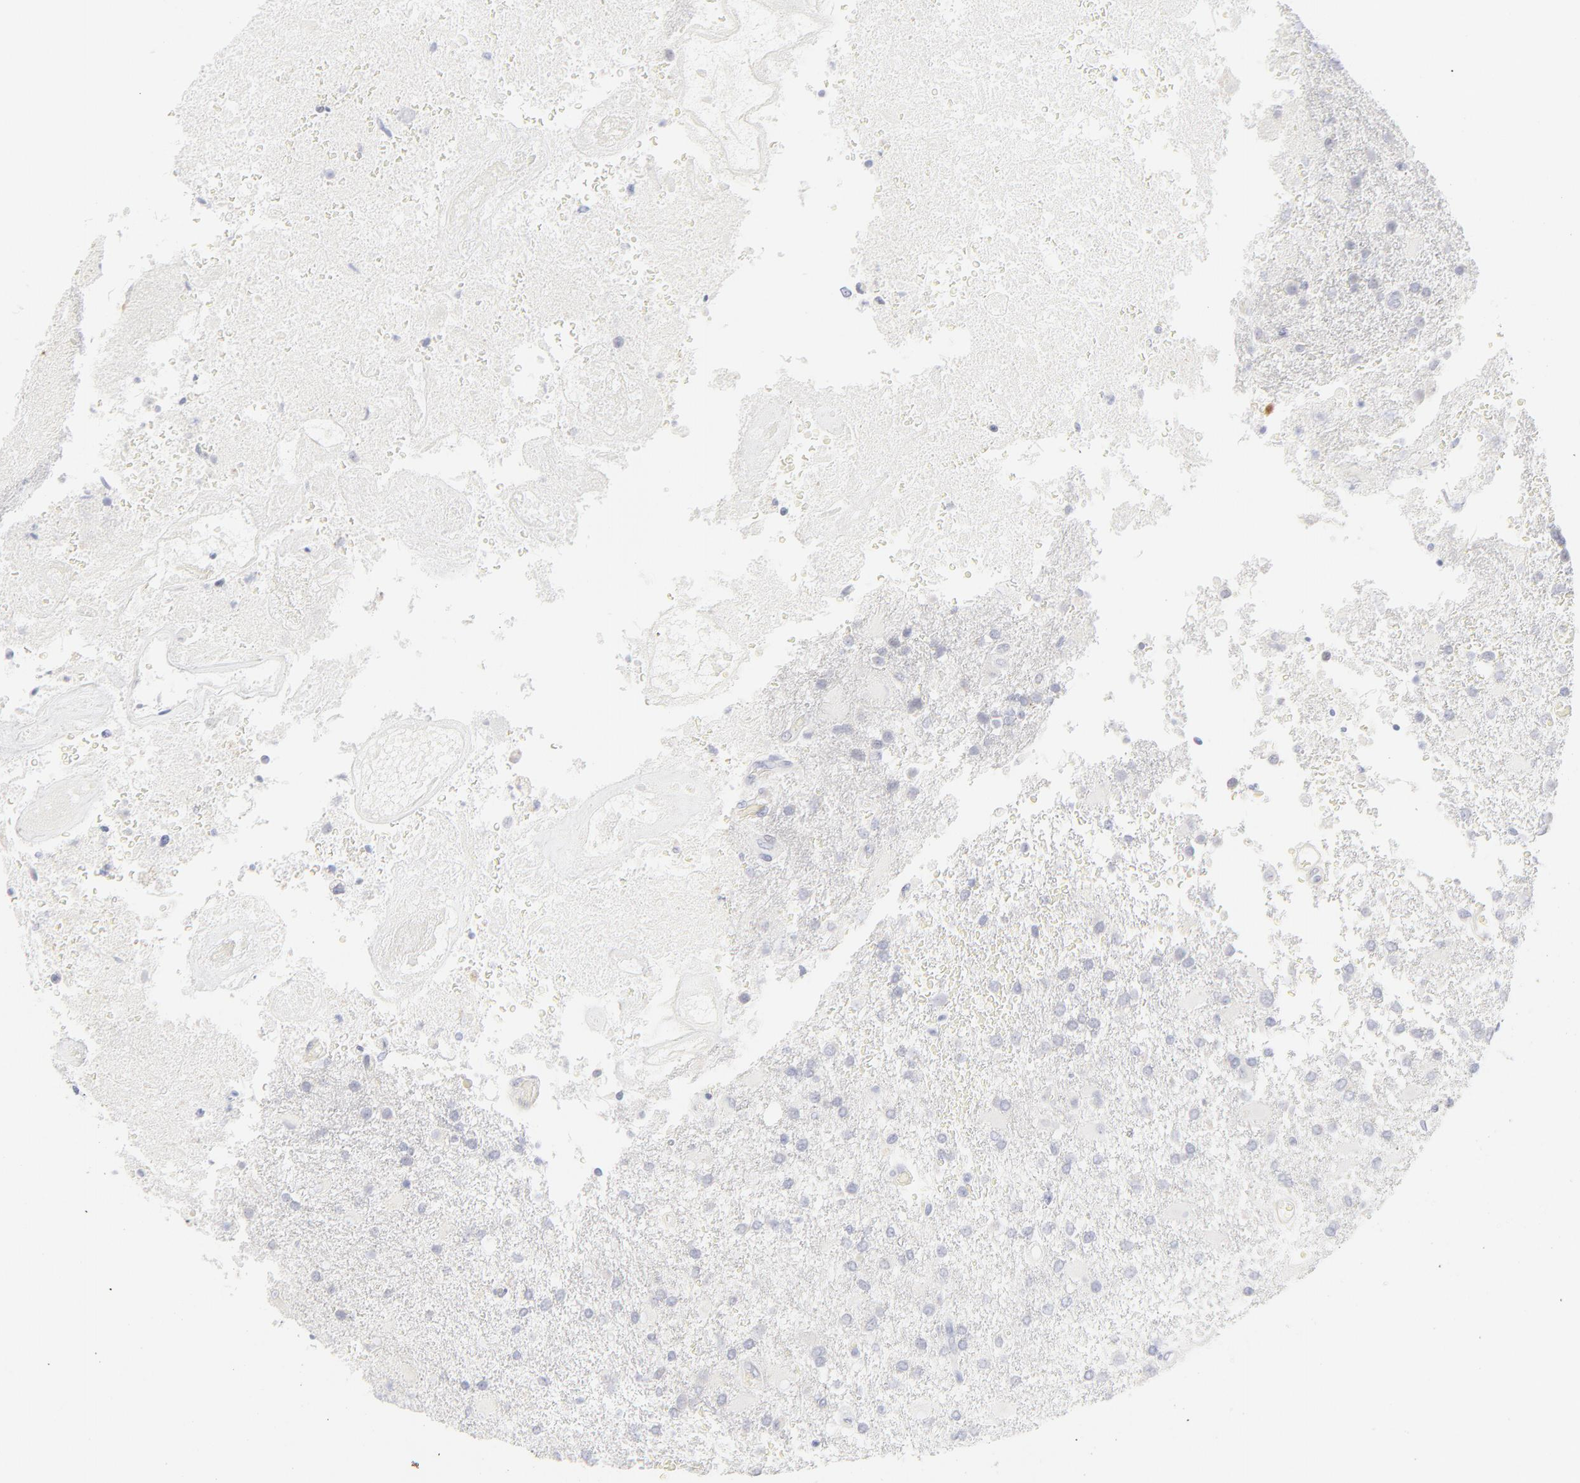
{"staining": {"intensity": "negative", "quantity": "none", "location": "none"}, "tissue": "glioma", "cell_type": "Tumor cells", "image_type": "cancer", "snomed": [{"axis": "morphology", "description": "Glioma, malignant, High grade"}, {"axis": "topography", "description": "Cerebral cortex"}], "caption": "Protein analysis of glioma demonstrates no significant positivity in tumor cells.", "gene": "NPNT", "patient": {"sex": "male", "age": 79}}